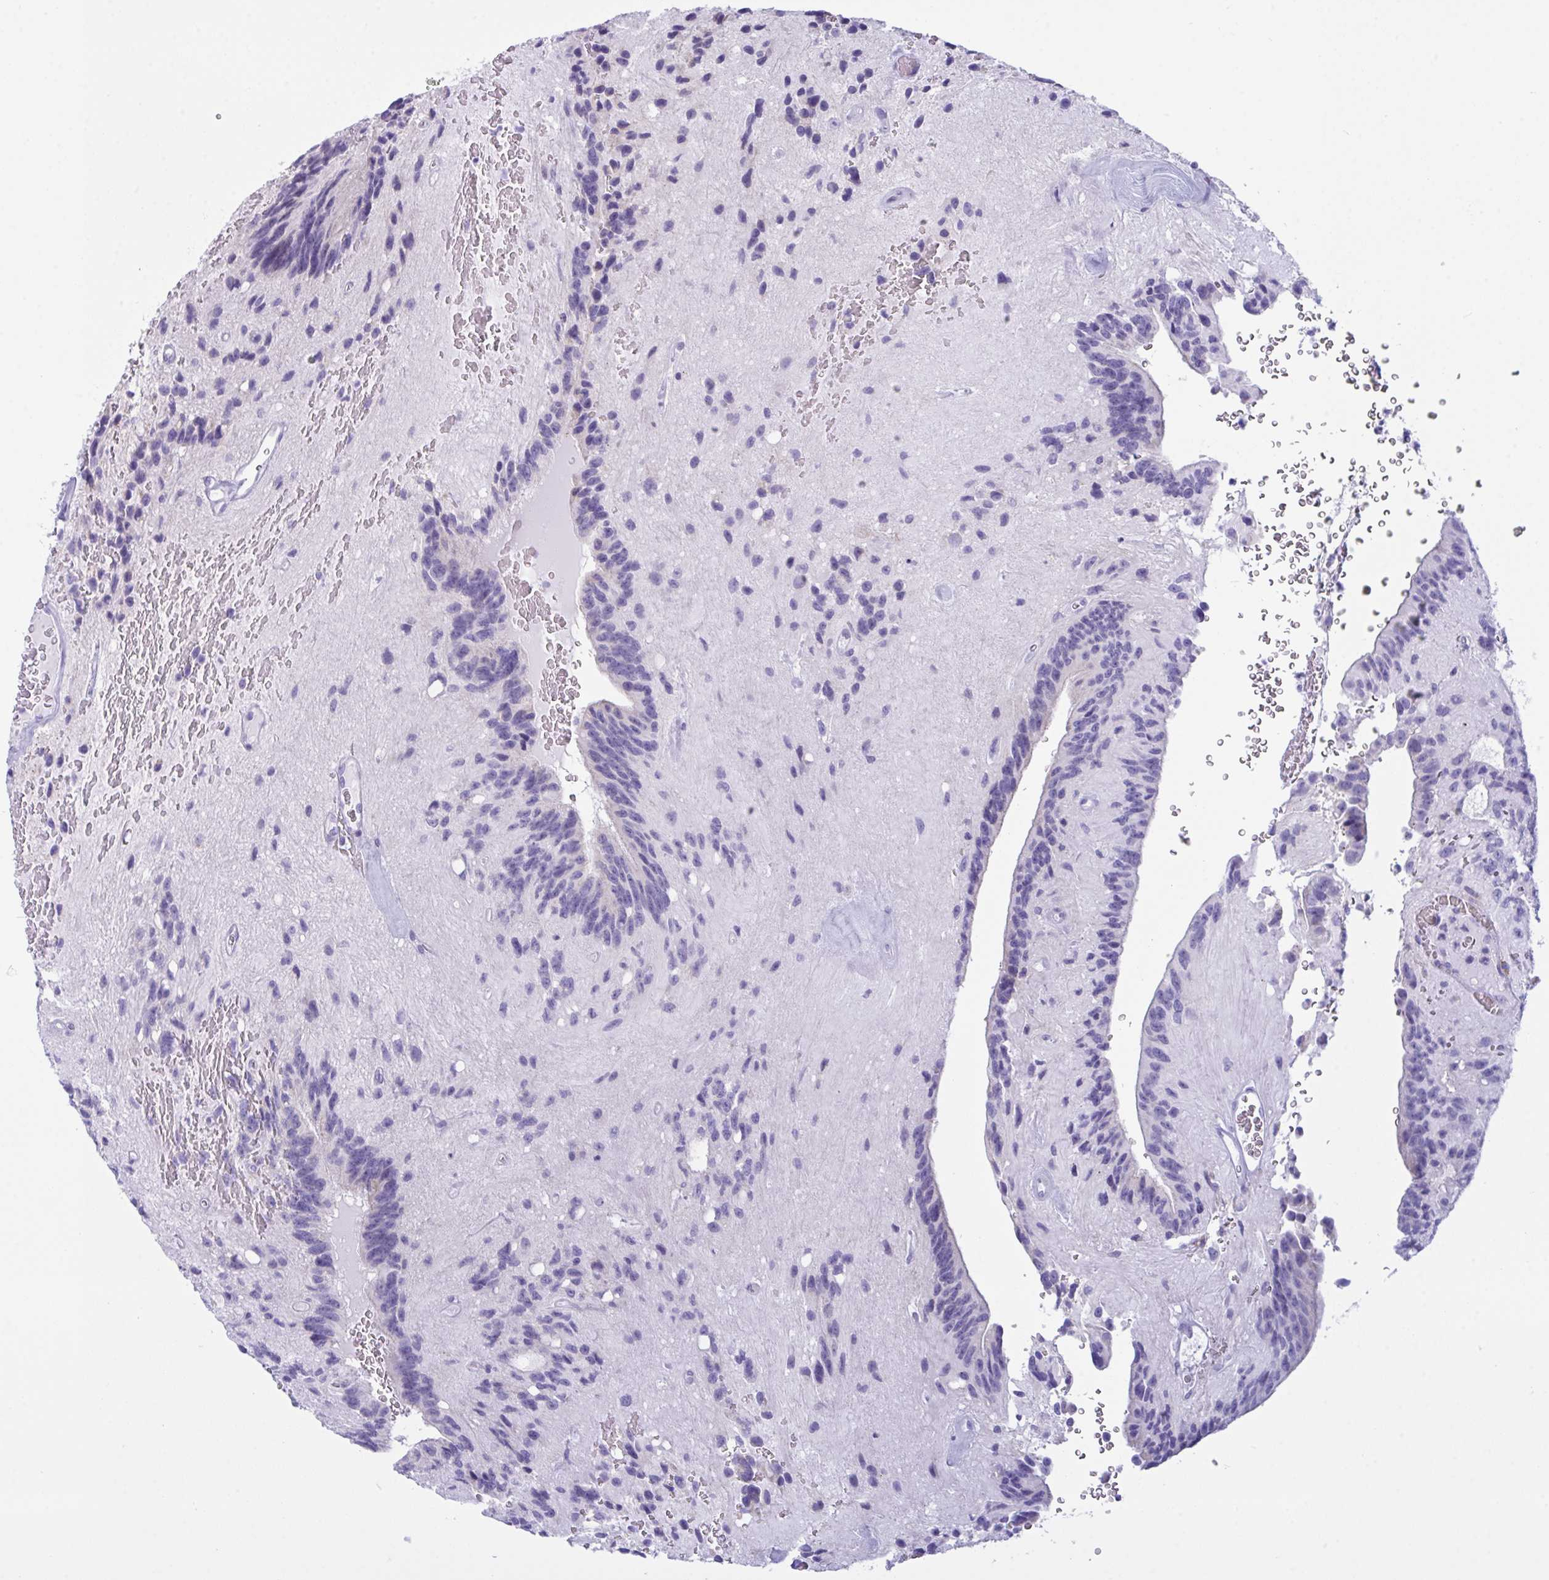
{"staining": {"intensity": "negative", "quantity": "none", "location": "none"}, "tissue": "glioma", "cell_type": "Tumor cells", "image_type": "cancer", "snomed": [{"axis": "morphology", "description": "Glioma, malignant, Low grade"}, {"axis": "topography", "description": "Brain"}], "caption": "Tumor cells are negative for brown protein staining in glioma.", "gene": "BBS1", "patient": {"sex": "male", "age": 31}}